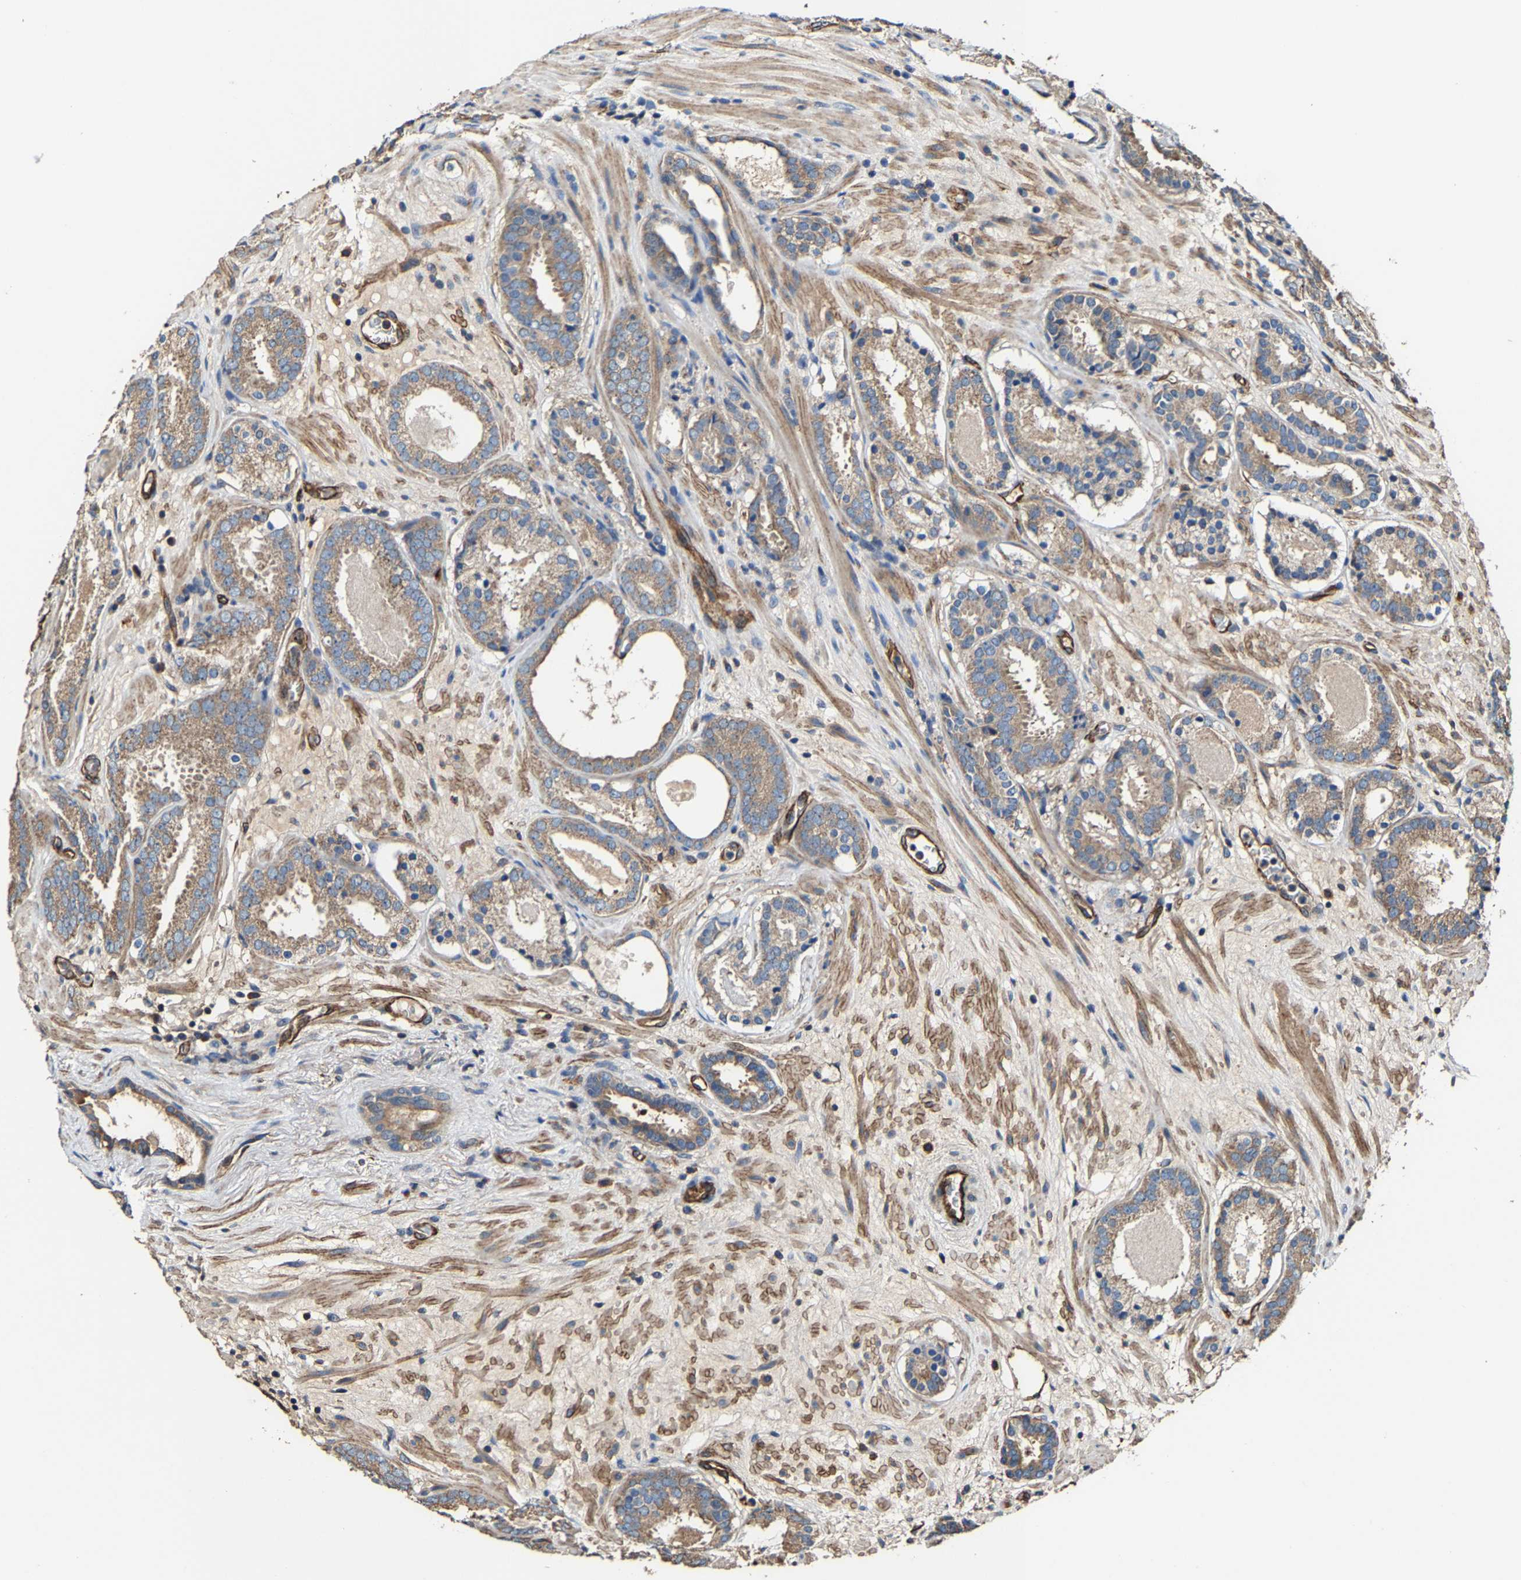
{"staining": {"intensity": "moderate", "quantity": ">75%", "location": "cytoplasmic/membranous"}, "tissue": "prostate cancer", "cell_type": "Tumor cells", "image_type": "cancer", "snomed": [{"axis": "morphology", "description": "Adenocarcinoma, Low grade"}, {"axis": "topography", "description": "Prostate"}], "caption": "Immunohistochemistry staining of low-grade adenocarcinoma (prostate), which reveals medium levels of moderate cytoplasmic/membranous expression in approximately >75% of tumor cells indicating moderate cytoplasmic/membranous protein staining. The staining was performed using DAB (brown) for protein detection and nuclei were counterstained in hematoxylin (blue).", "gene": "GFRA3", "patient": {"sex": "male", "age": 69}}